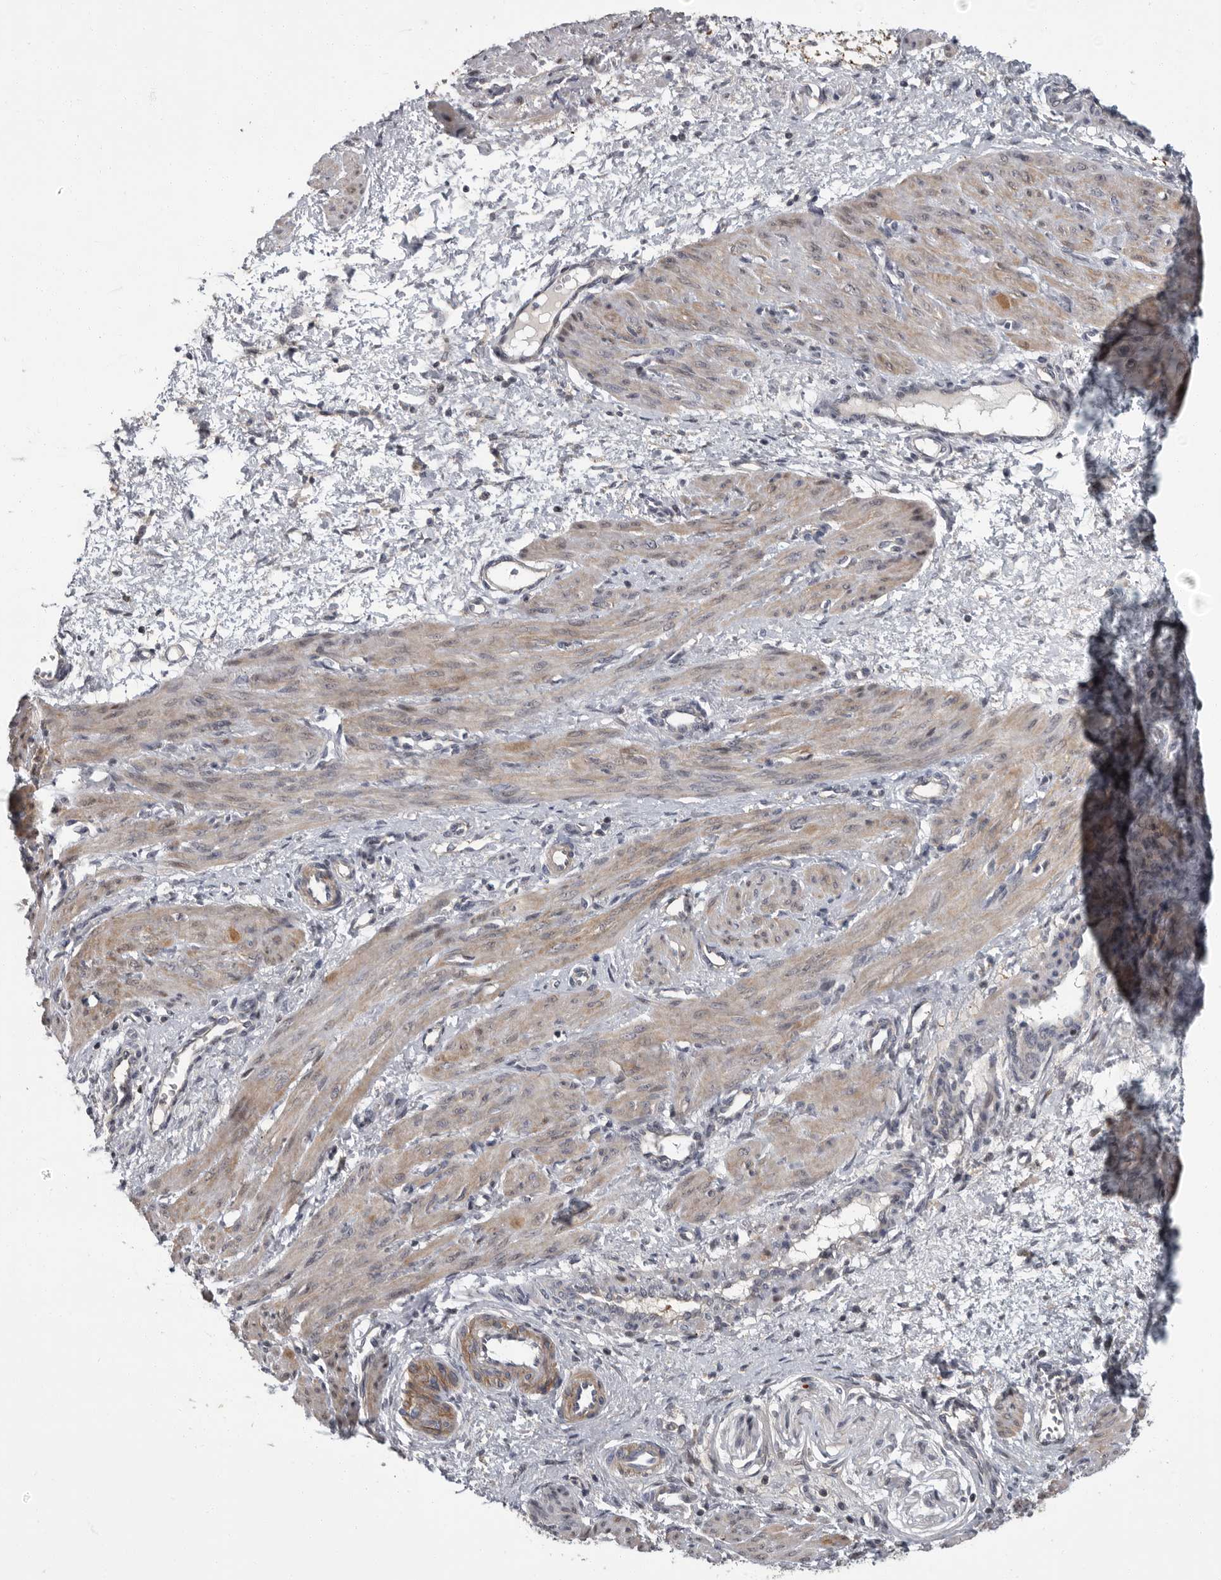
{"staining": {"intensity": "moderate", "quantity": ">75%", "location": "cytoplasmic/membranous"}, "tissue": "smooth muscle", "cell_type": "Smooth muscle cells", "image_type": "normal", "snomed": [{"axis": "morphology", "description": "Normal tissue, NOS"}, {"axis": "topography", "description": "Endometrium"}], "caption": "Immunohistochemistry photomicrograph of unremarkable human smooth muscle stained for a protein (brown), which reveals medium levels of moderate cytoplasmic/membranous expression in about >75% of smooth muscle cells.", "gene": "PDE7A", "patient": {"sex": "female", "age": 33}}